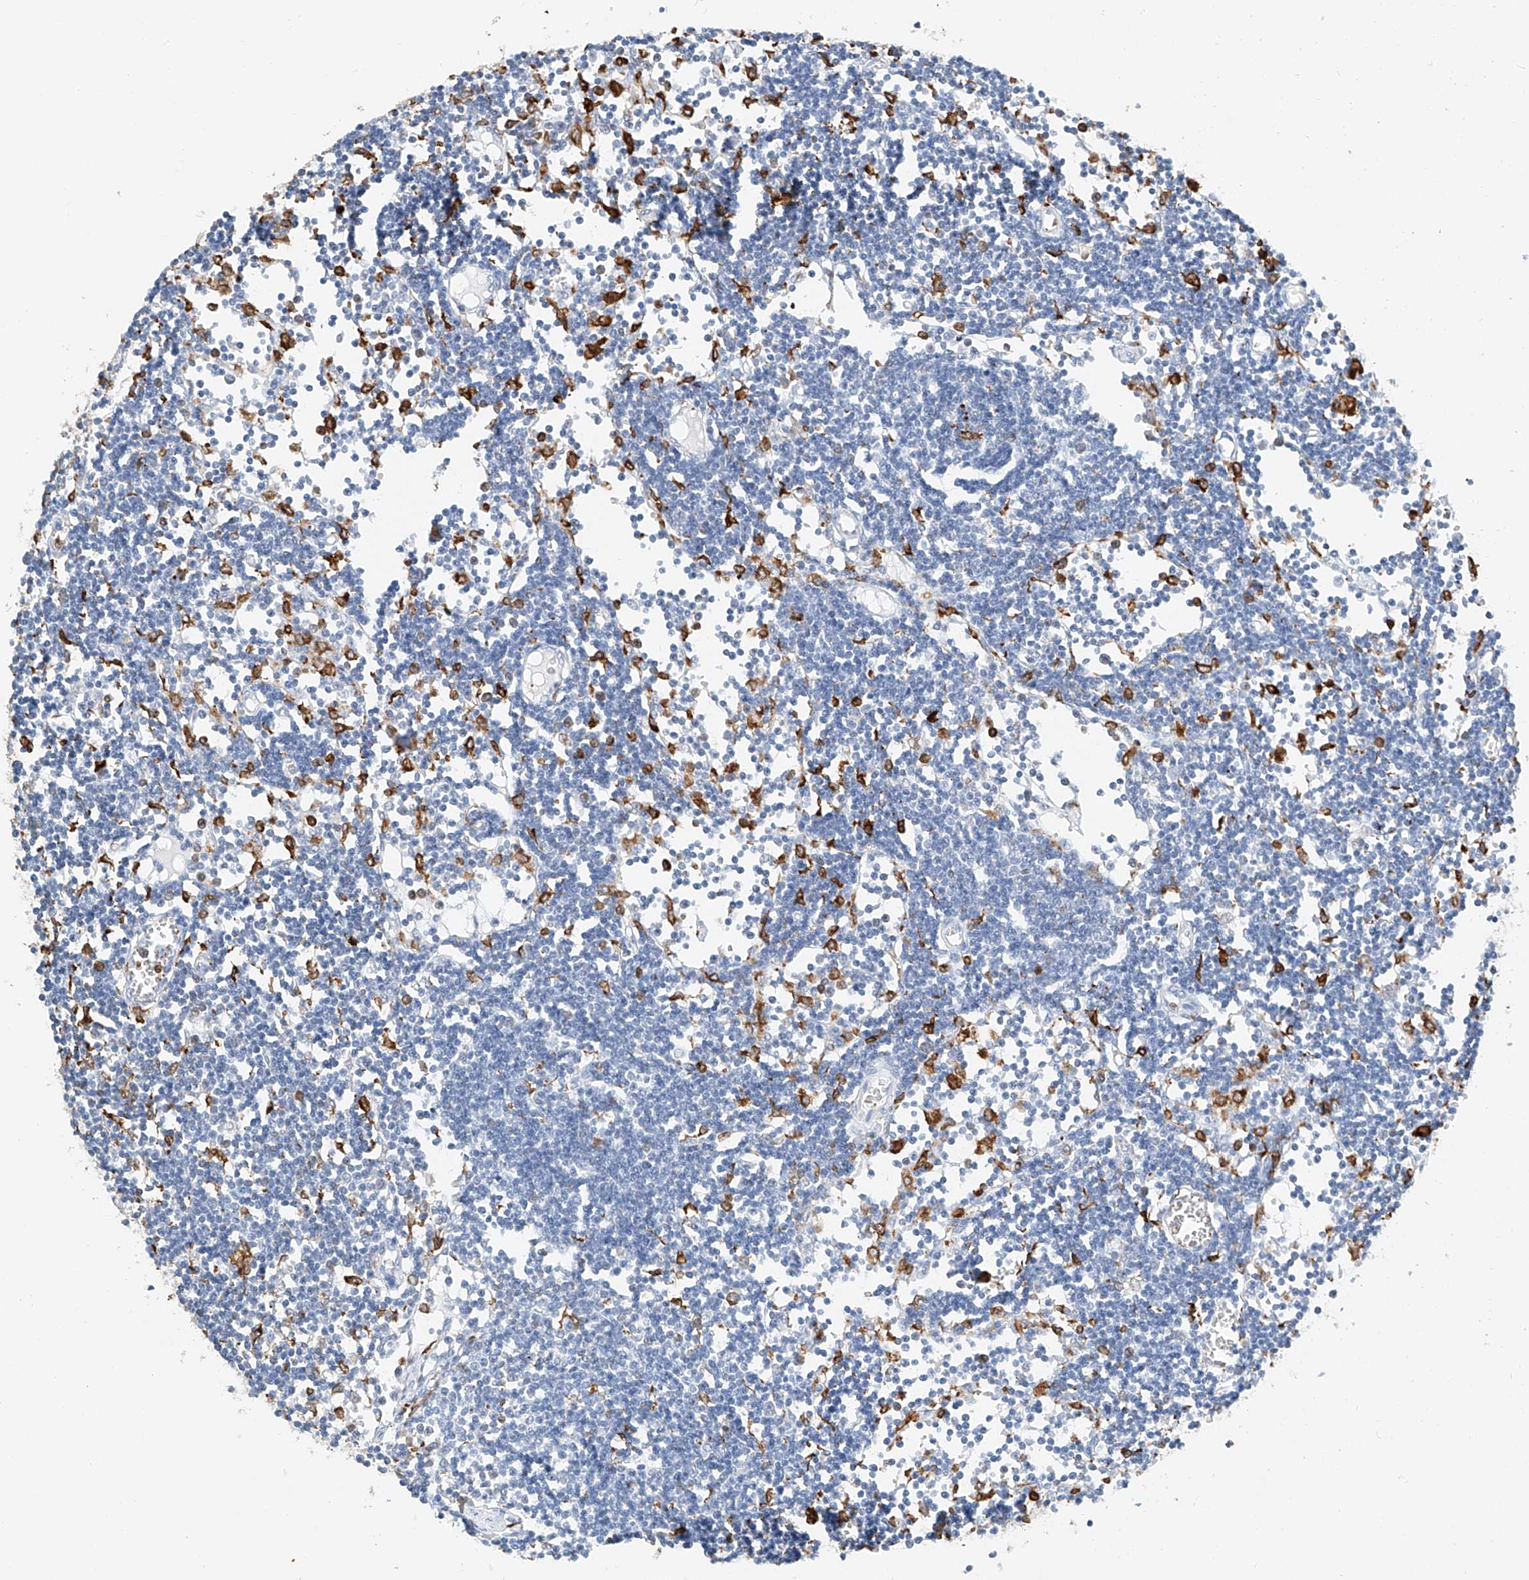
{"staining": {"intensity": "moderate", "quantity": "<25%", "location": "cytoplasmic/membranous"}, "tissue": "lymph node", "cell_type": "Germinal center cells", "image_type": "normal", "snomed": [{"axis": "morphology", "description": "Normal tissue, NOS"}, {"axis": "topography", "description": "Lymph node"}], "caption": "Immunohistochemical staining of benign lymph node displays moderate cytoplasmic/membranous protein staining in about <25% of germinal center cells. The staining was performed using DAB, with brown indicating positive protein expression. Nuclei are stained blue with hematoxylin.", "gene": "TBXAS1", "patient": {"sex": "female", "age": 11}}